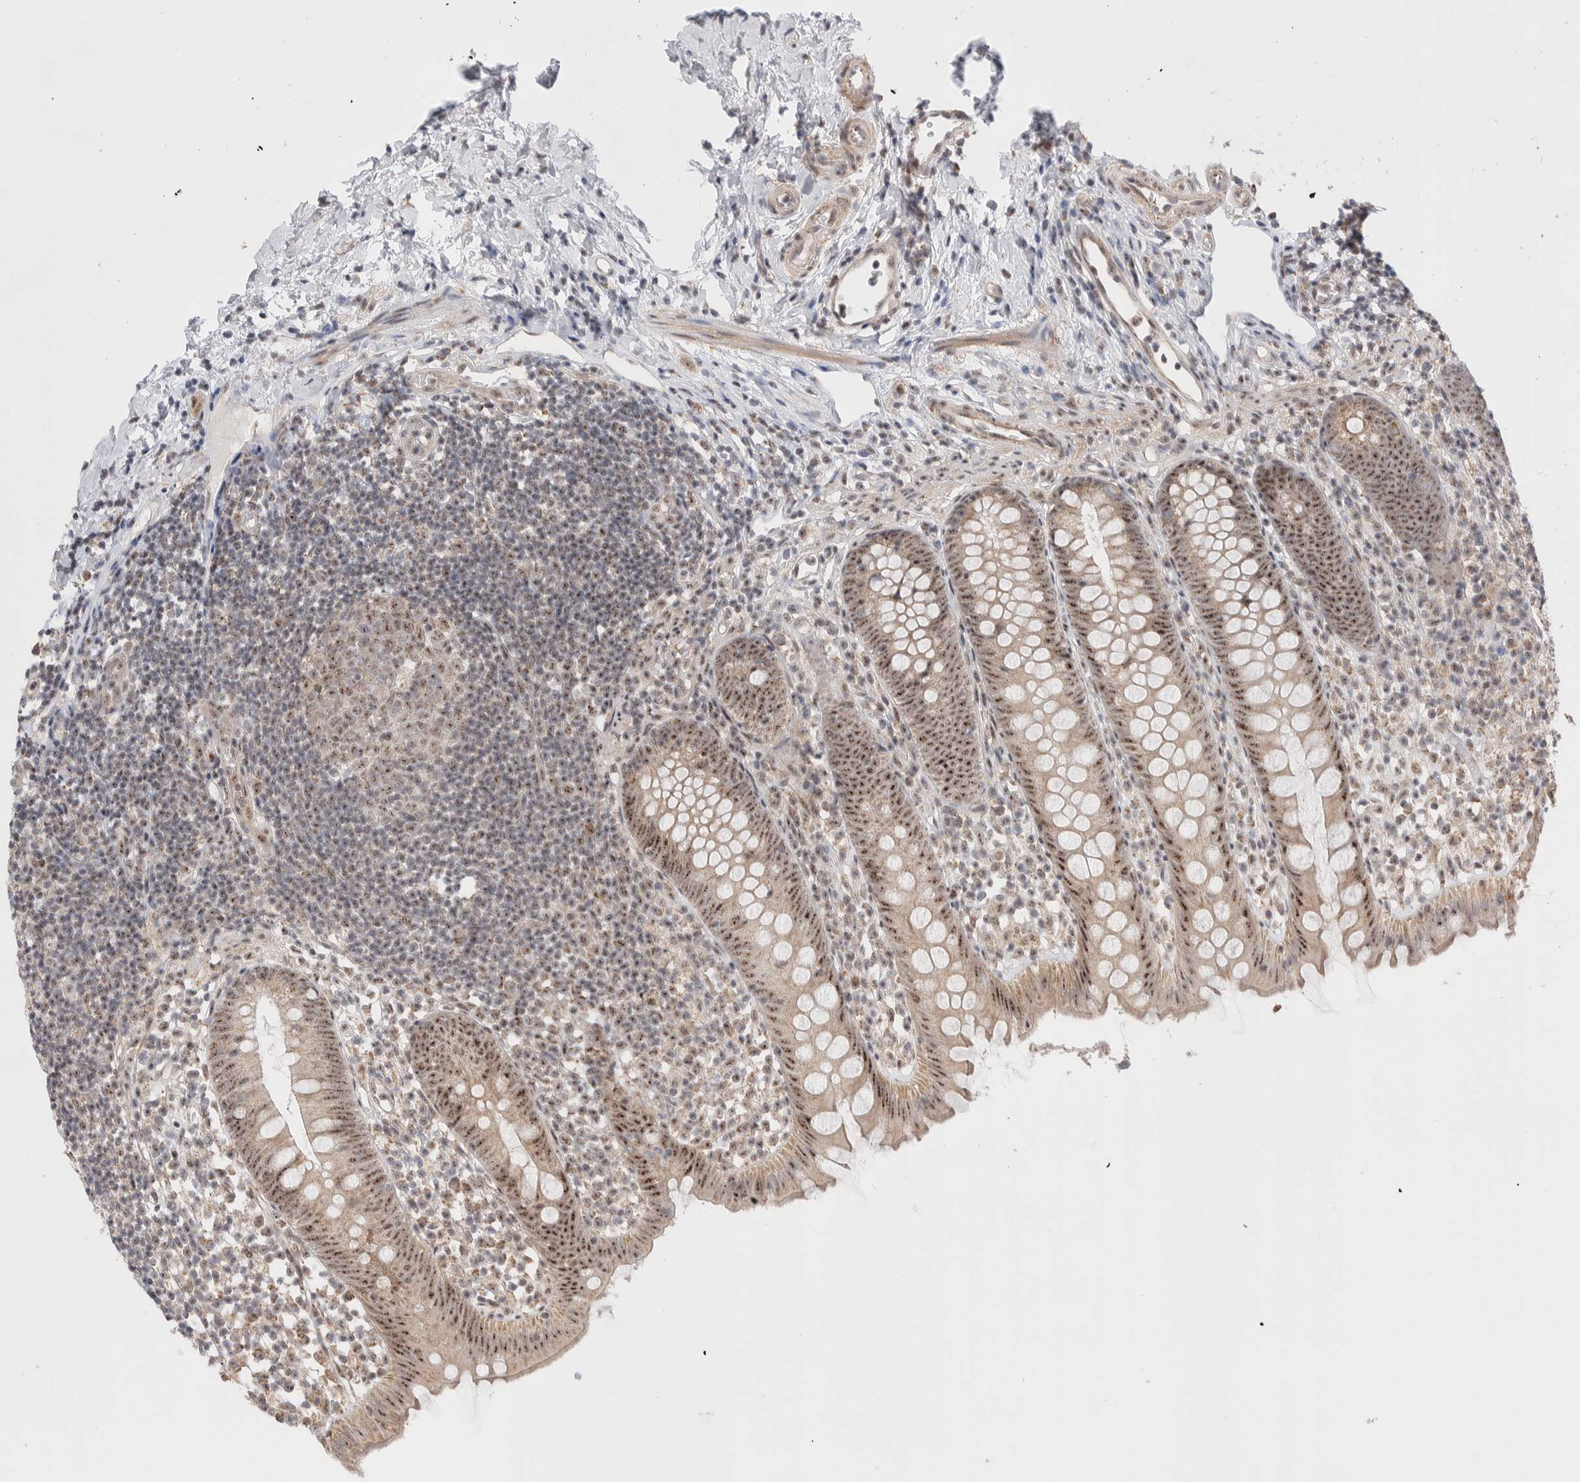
{"staining": {"intensity": "moderate", "quantity": ">75%", "location": "cytoplasmic/membranous,nuclear"}, "tissue": "appendix", "cell_type": "Glandular cells", "image_type": "normal", "snomed": [{"axis": "morphology", "description": "Normal tissue, NOS"}, {"axis": "topography", "description": "Appendix"}], "caption": "Glandular cells demonstrate medium levels of moderate cytoplasmic/membranous,nuclear expression in about >75% of cells in unremarkable human appendix. (brown staining indicates protein expression, while blue staining denotes nuclei).", "gene": "ZNF695", "patient": {"sex": "female", "age": 20}}